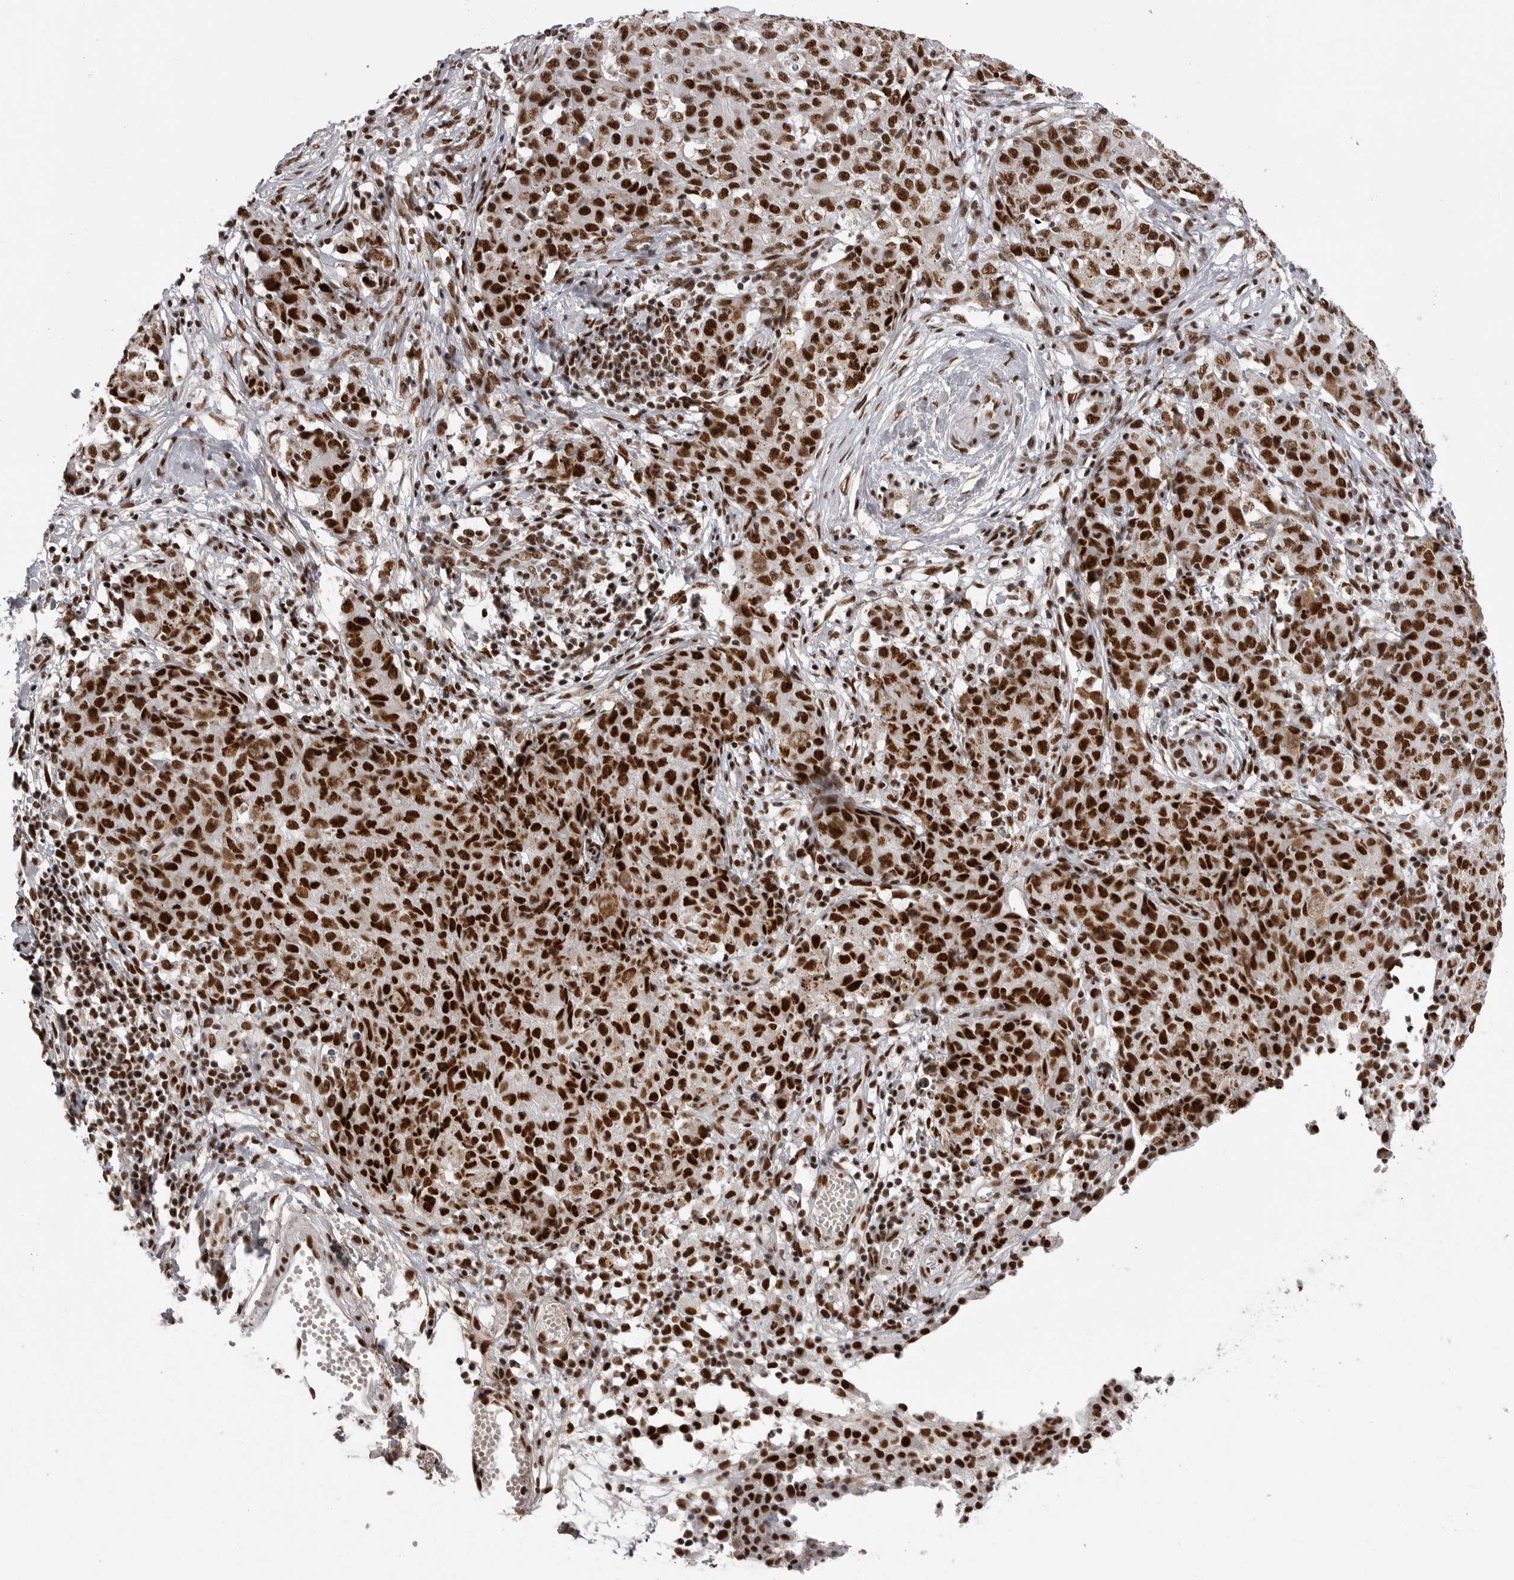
{"staining": {"intensity": "strong", "quantity": ">75%", "location": "nuclear"}, "tissue": "ovarian cancer", "cell_type": "Tumor cells", "image_type": "cancer", "snomed": [{"axis": "morphology", "description": "Carcinoma, endometroid"}, {"axis": "topography", "description": "Ovary"}], "caption": "Approximately >75% of tumor cells in ovarian cancer (endometroid carcinoma) reveal strong nuclear protein expression as visualized by brown immunohistochemical staining.", "gene": "PPP1R8", "patient": {"sex": "female", "age": 42}}